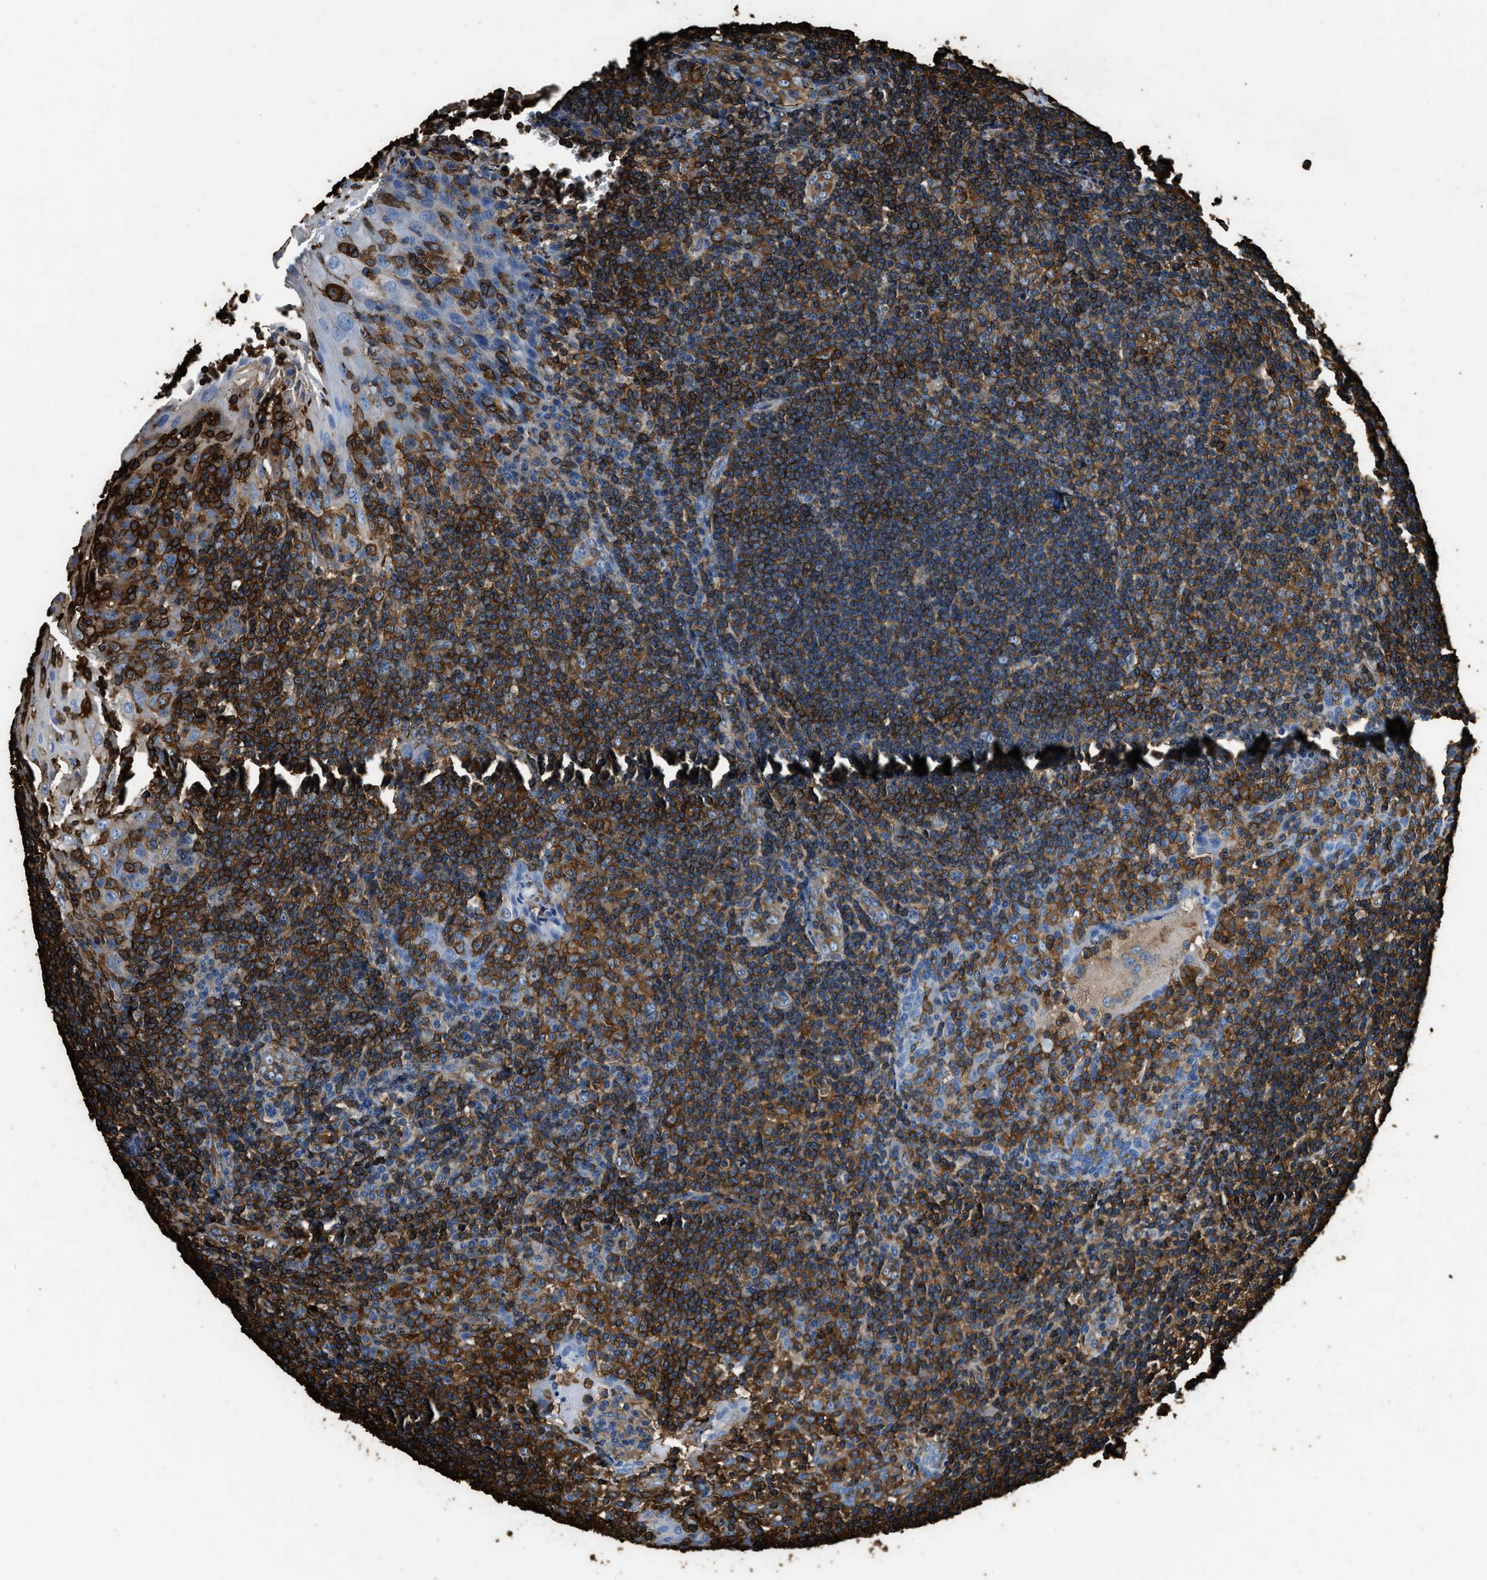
{"staining": {"intensity": "strong", "quantity": ">75%", "location": "cytoplasmic/membranous"}, "tissue": "tonsil", "cell_type": "Germinal center cells", "image_type": "normal", "snomed": [{"axis": "morphology", "description": "Normal tissue, NOS"}, {"axis": "topography", "description": "Tonsil"}], "caption": "Immunohistochemical staining of normal human tonsil shows >75% levels of strong cytoplasmic/membranous protein positivity in approximately >75% of germinal center cells.", "gene": "ACCS", "patient": {"sex": "male", "age": 37}}